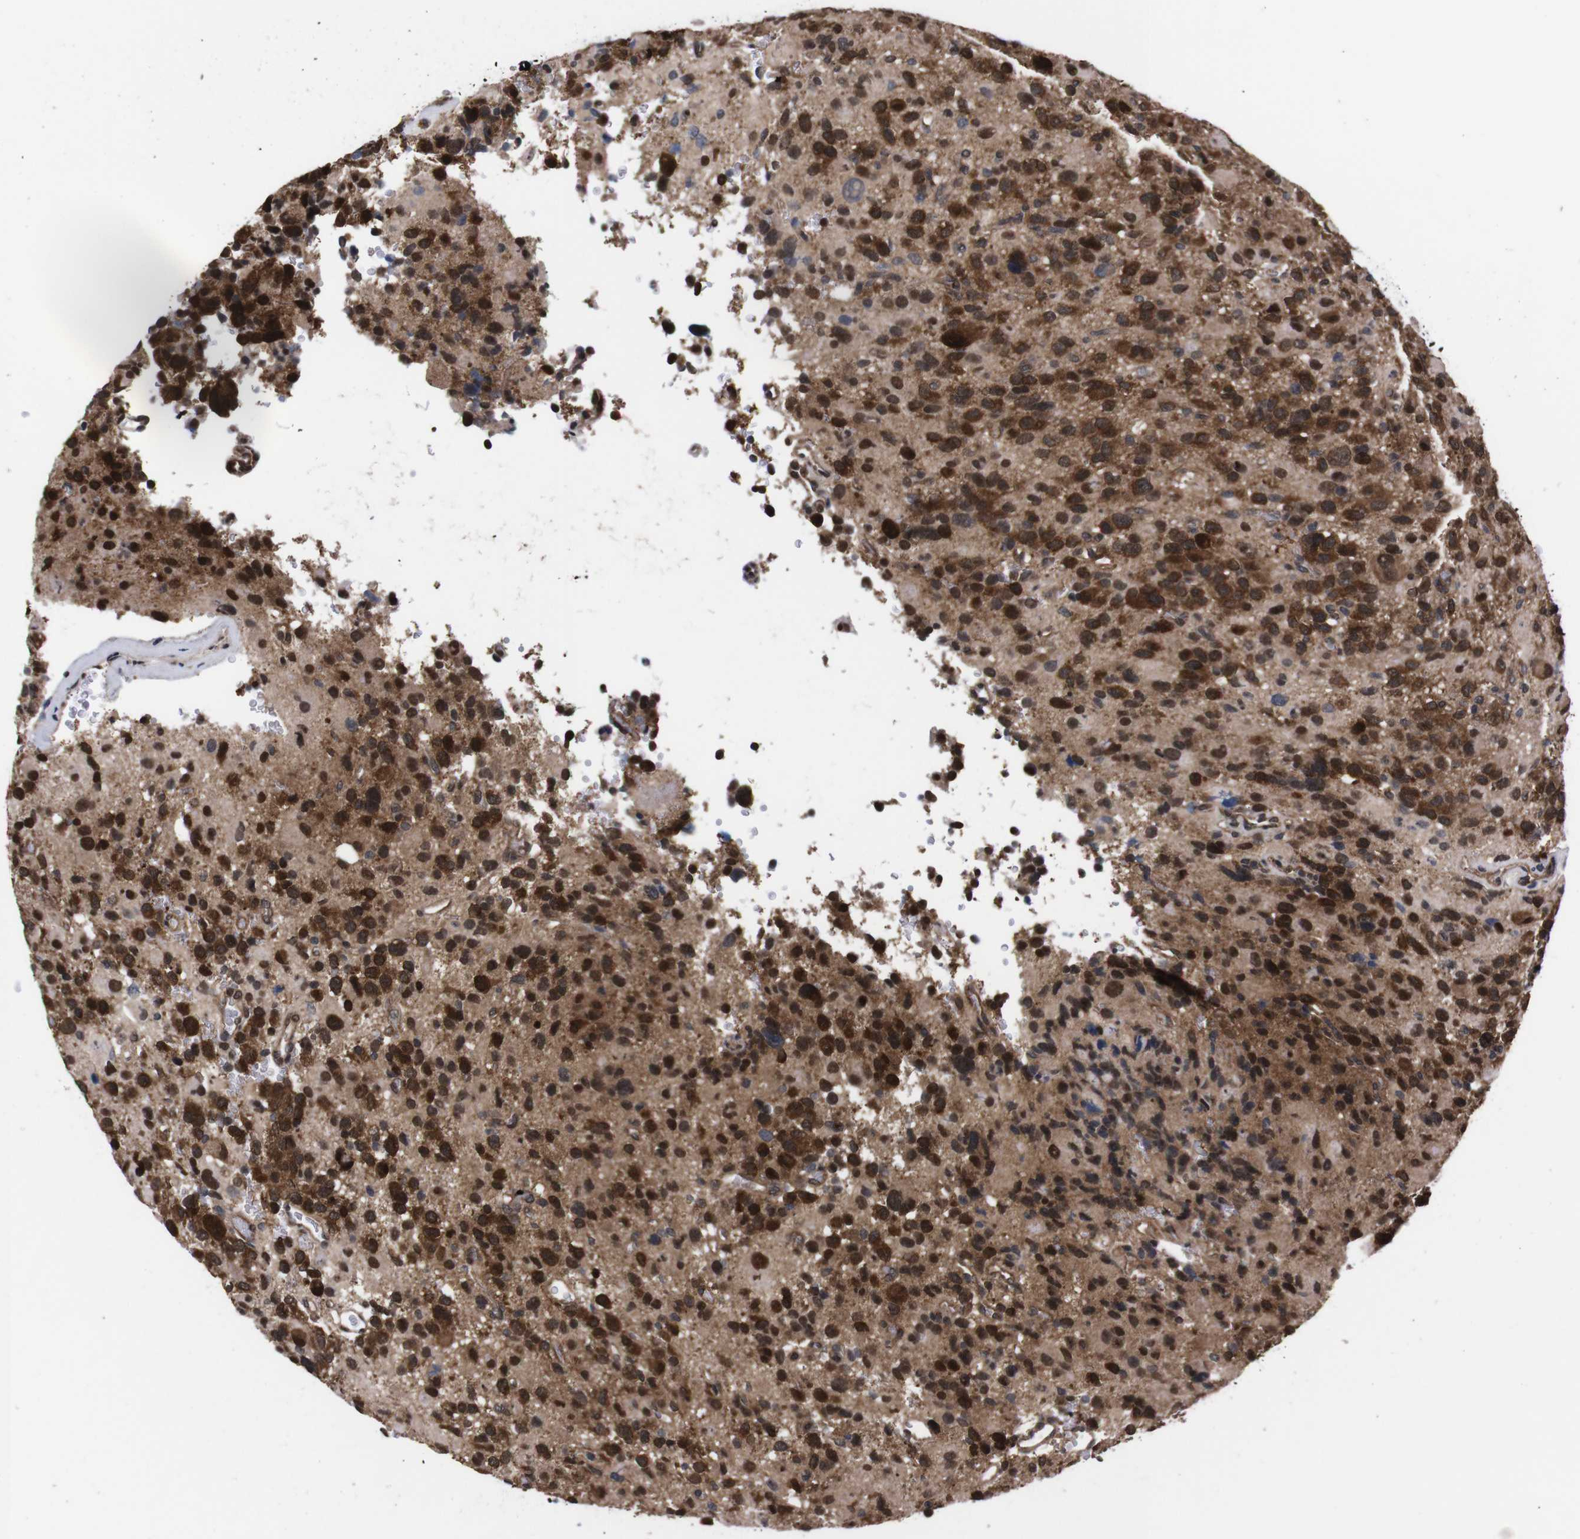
{"staining": {"intensity": "strong", "quantity": ">75%", "location": "cytoplasmic/membranous,nuclear"}, "tissue": "glioma", "cell_type": "Tumor cells", "image_type": "cancer", "snomed": [{"axis": "morphology", "description": "Glioma, malignant, High grade"}, {"axis": "topography", "description": "Brain"}], "caption": "This histopathology image exhibits immunohistochemistry staining of human malignant glioma (high-grade), with high strong cytoplasmic/membranous and nuclear expression in about >75% of tumor cells.", "gene": "UBQLN2", "patient": {"sex": "male", "age": 48}}